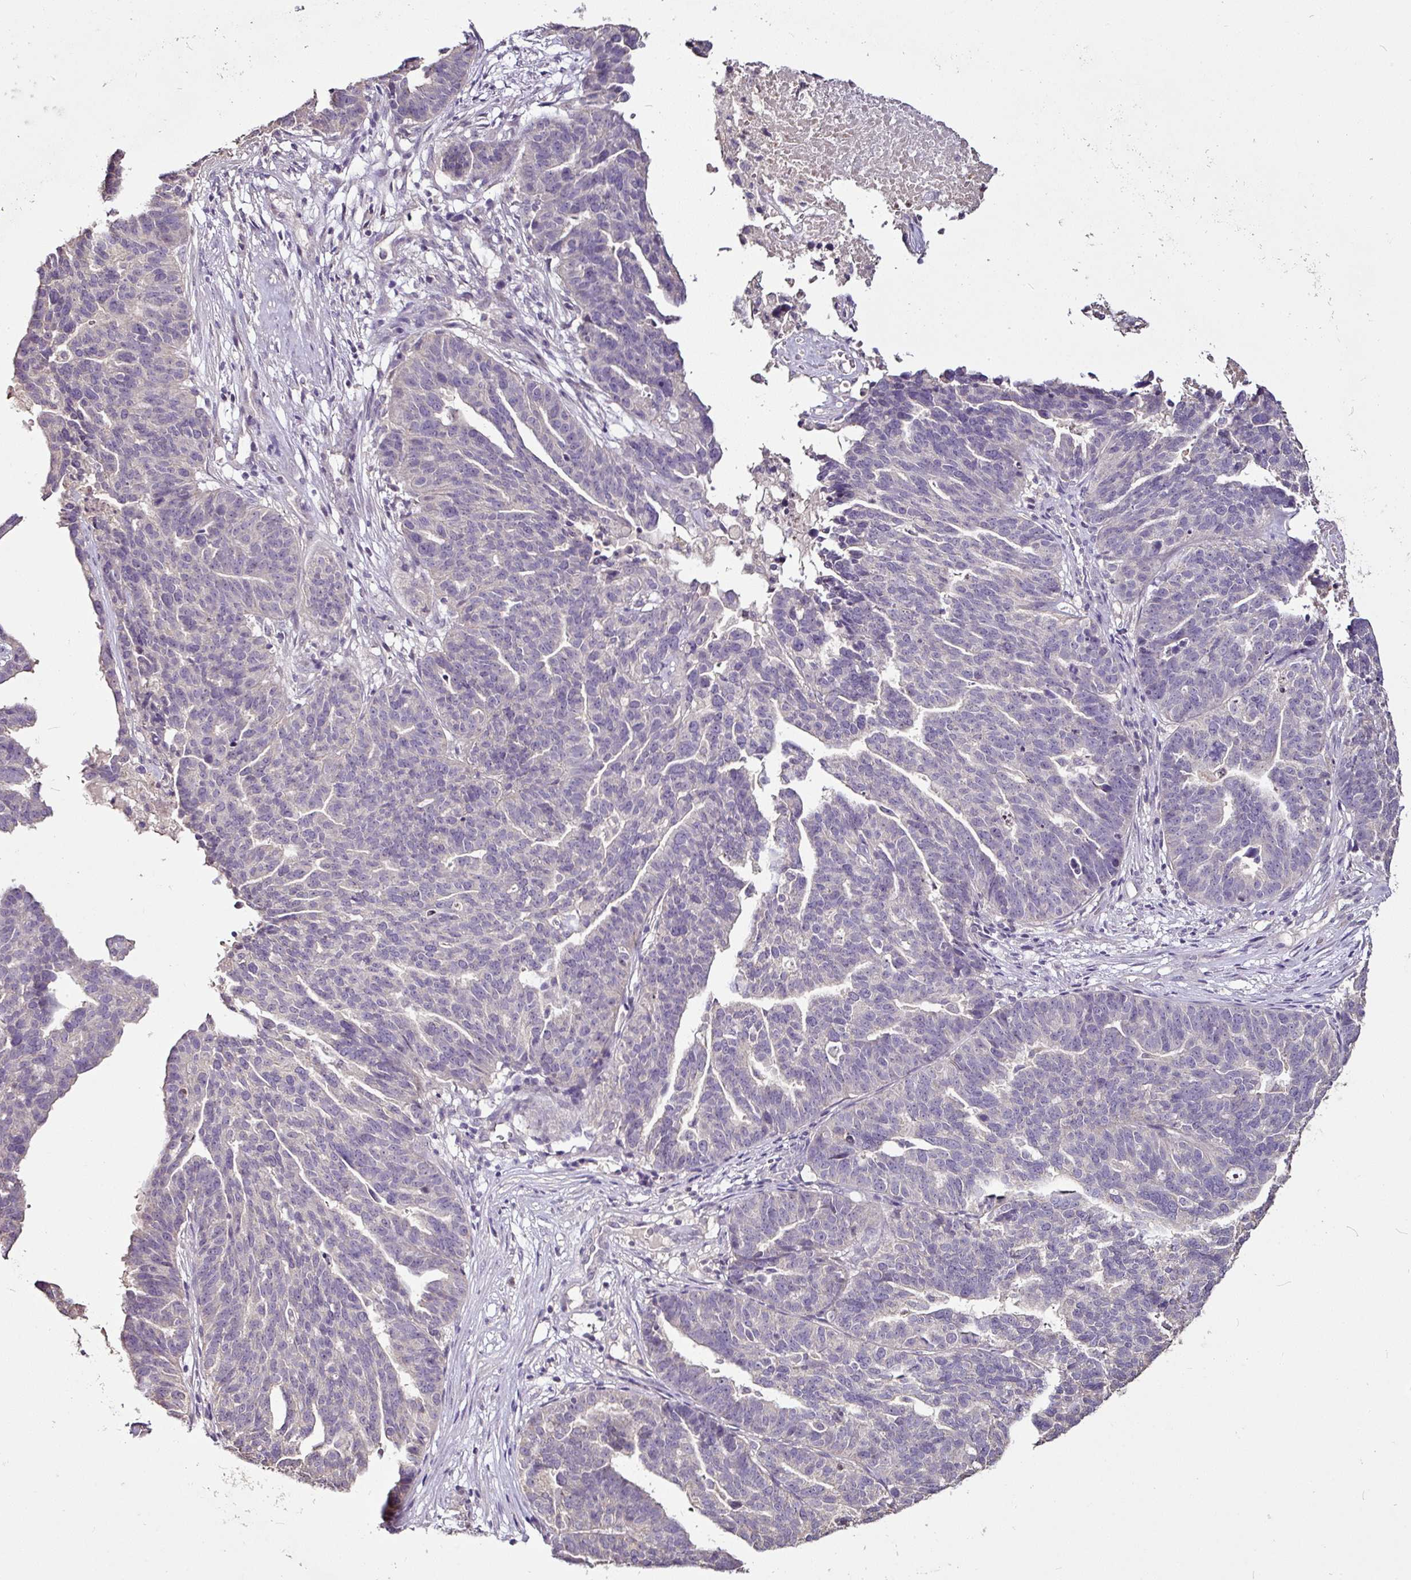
{"staining": {"intensity": "negative", "quantity": "none", "location": "none"}, "tissue": "ovarian cancer", "cell_type": "Tumor cells", "image_type": "cancer", "snomed": [{"axis": "morphology", "description": "Cystadenocarcinoma, serous, NOS"}, {"axis": "topography", "description": "Ovary"}], "caption": "An immunohistochemistry (IHC) photomicrograph of serous cystadenocarcinoma (ovarian) is shown. There is no staining in tumor cells of serous cystadenocarcinoma (ovarian). (DAB (3,3'-diaminobenzidine) immunohistochemistry (IHC) visualized using brightfield microscopy, high magnification).", "gene": "RPL38", "patient": {"sex": "female", "age": 59}}